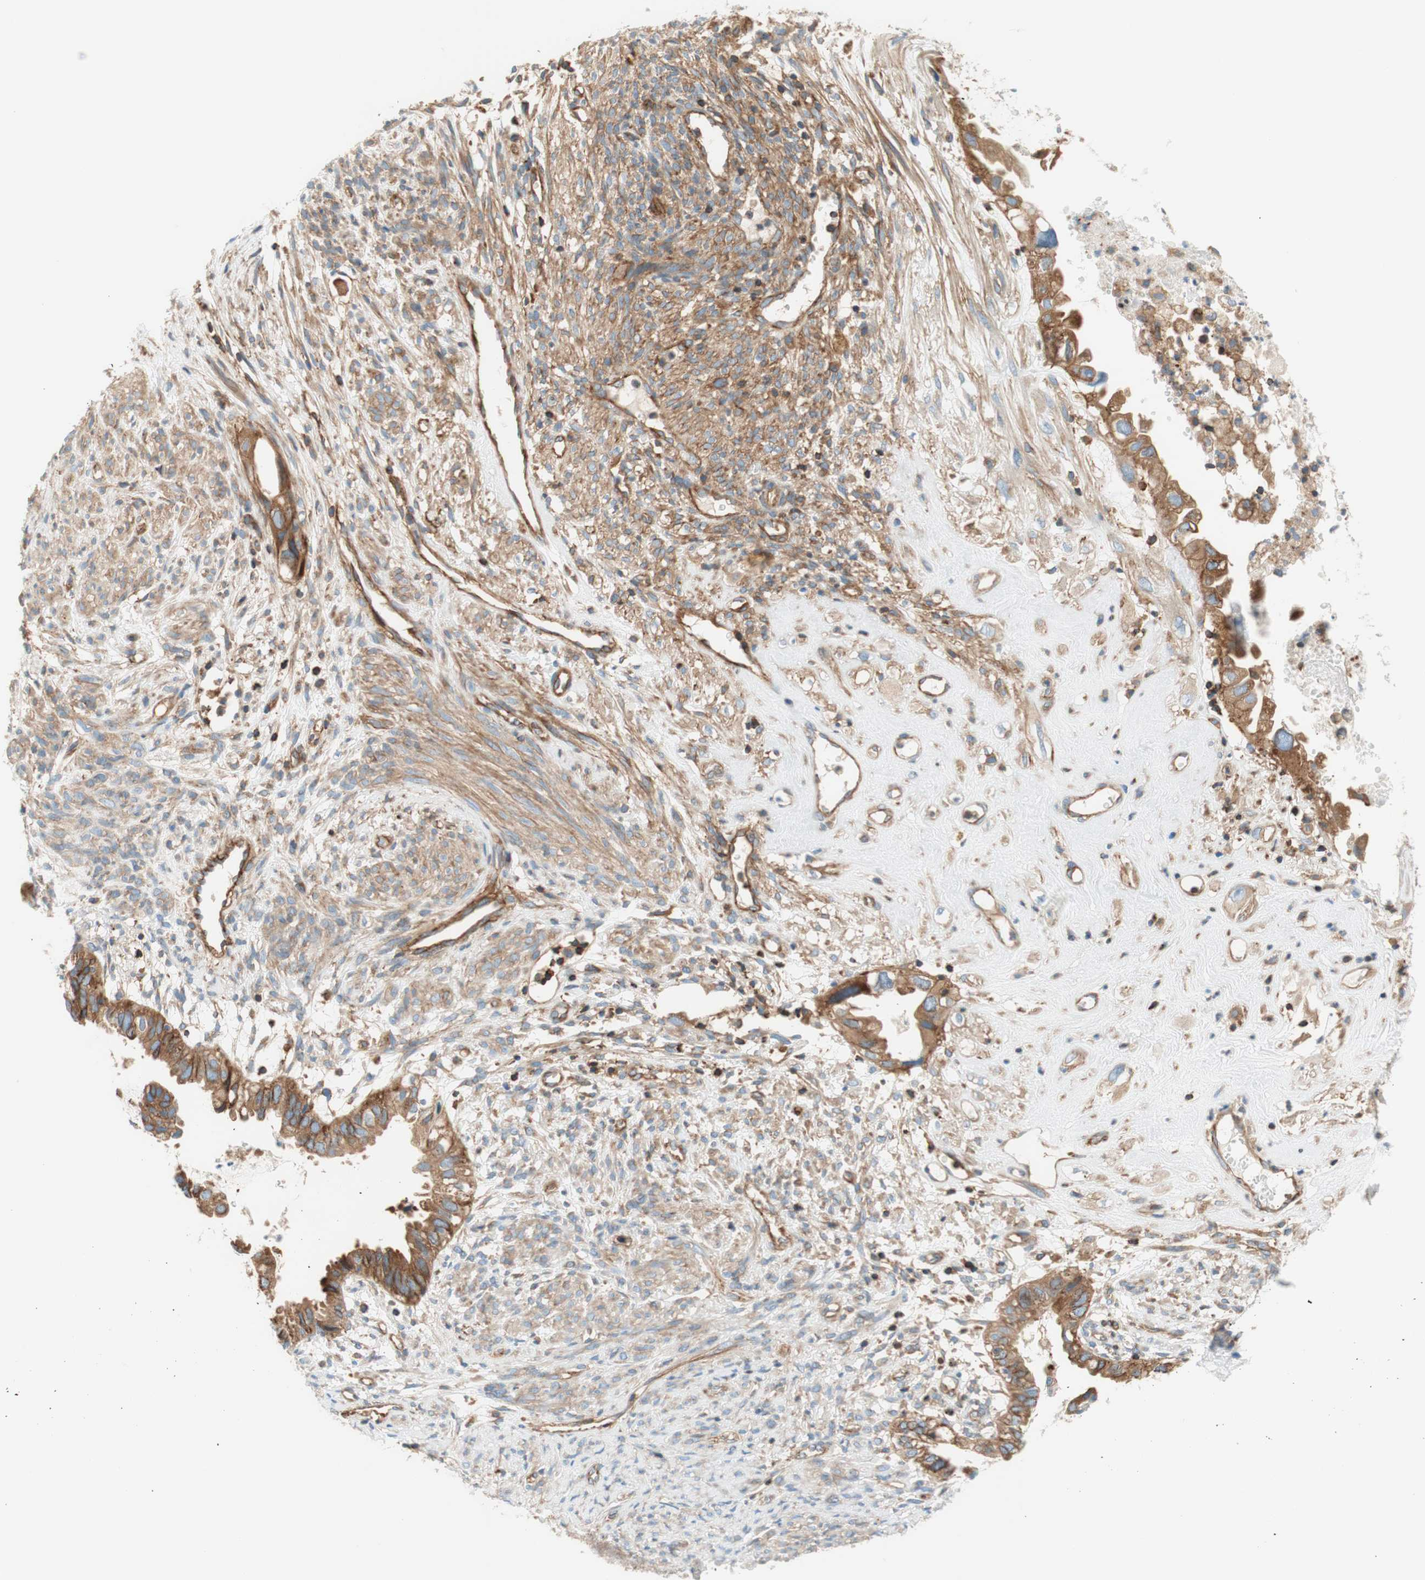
{"staining": {"intensity": "moderate", "quantity": ">75%", "location": "cytoplasmic/membranous"}, "tissue": "cervical cancer", "cell_type": "Tumor cells", "image_type": "cancer", "snomed": [{"axis": "morphology", "description": "Normal tissue, NOS"}, {"axis": "morphology", "description": "Adenocarcinoma, NOS"}, {"axis": "topography", "description": "Cervix"}, {"axis": "topography", "description": "Endometrium"}], "caption": "Immunohistochemistry (IHC) (DAB (3,3'-diaminobenzidine)) staining of cervical cancer (adenocarcinoma) exhibits moderate cytoplasmic/membranous protein positivity in about >75% of tumor cells. (brown staining indicates protein expression, while blue staining denotes nuclei).", "gene": "VPS26A", "patient": {"sex": "female", "age": 86}}